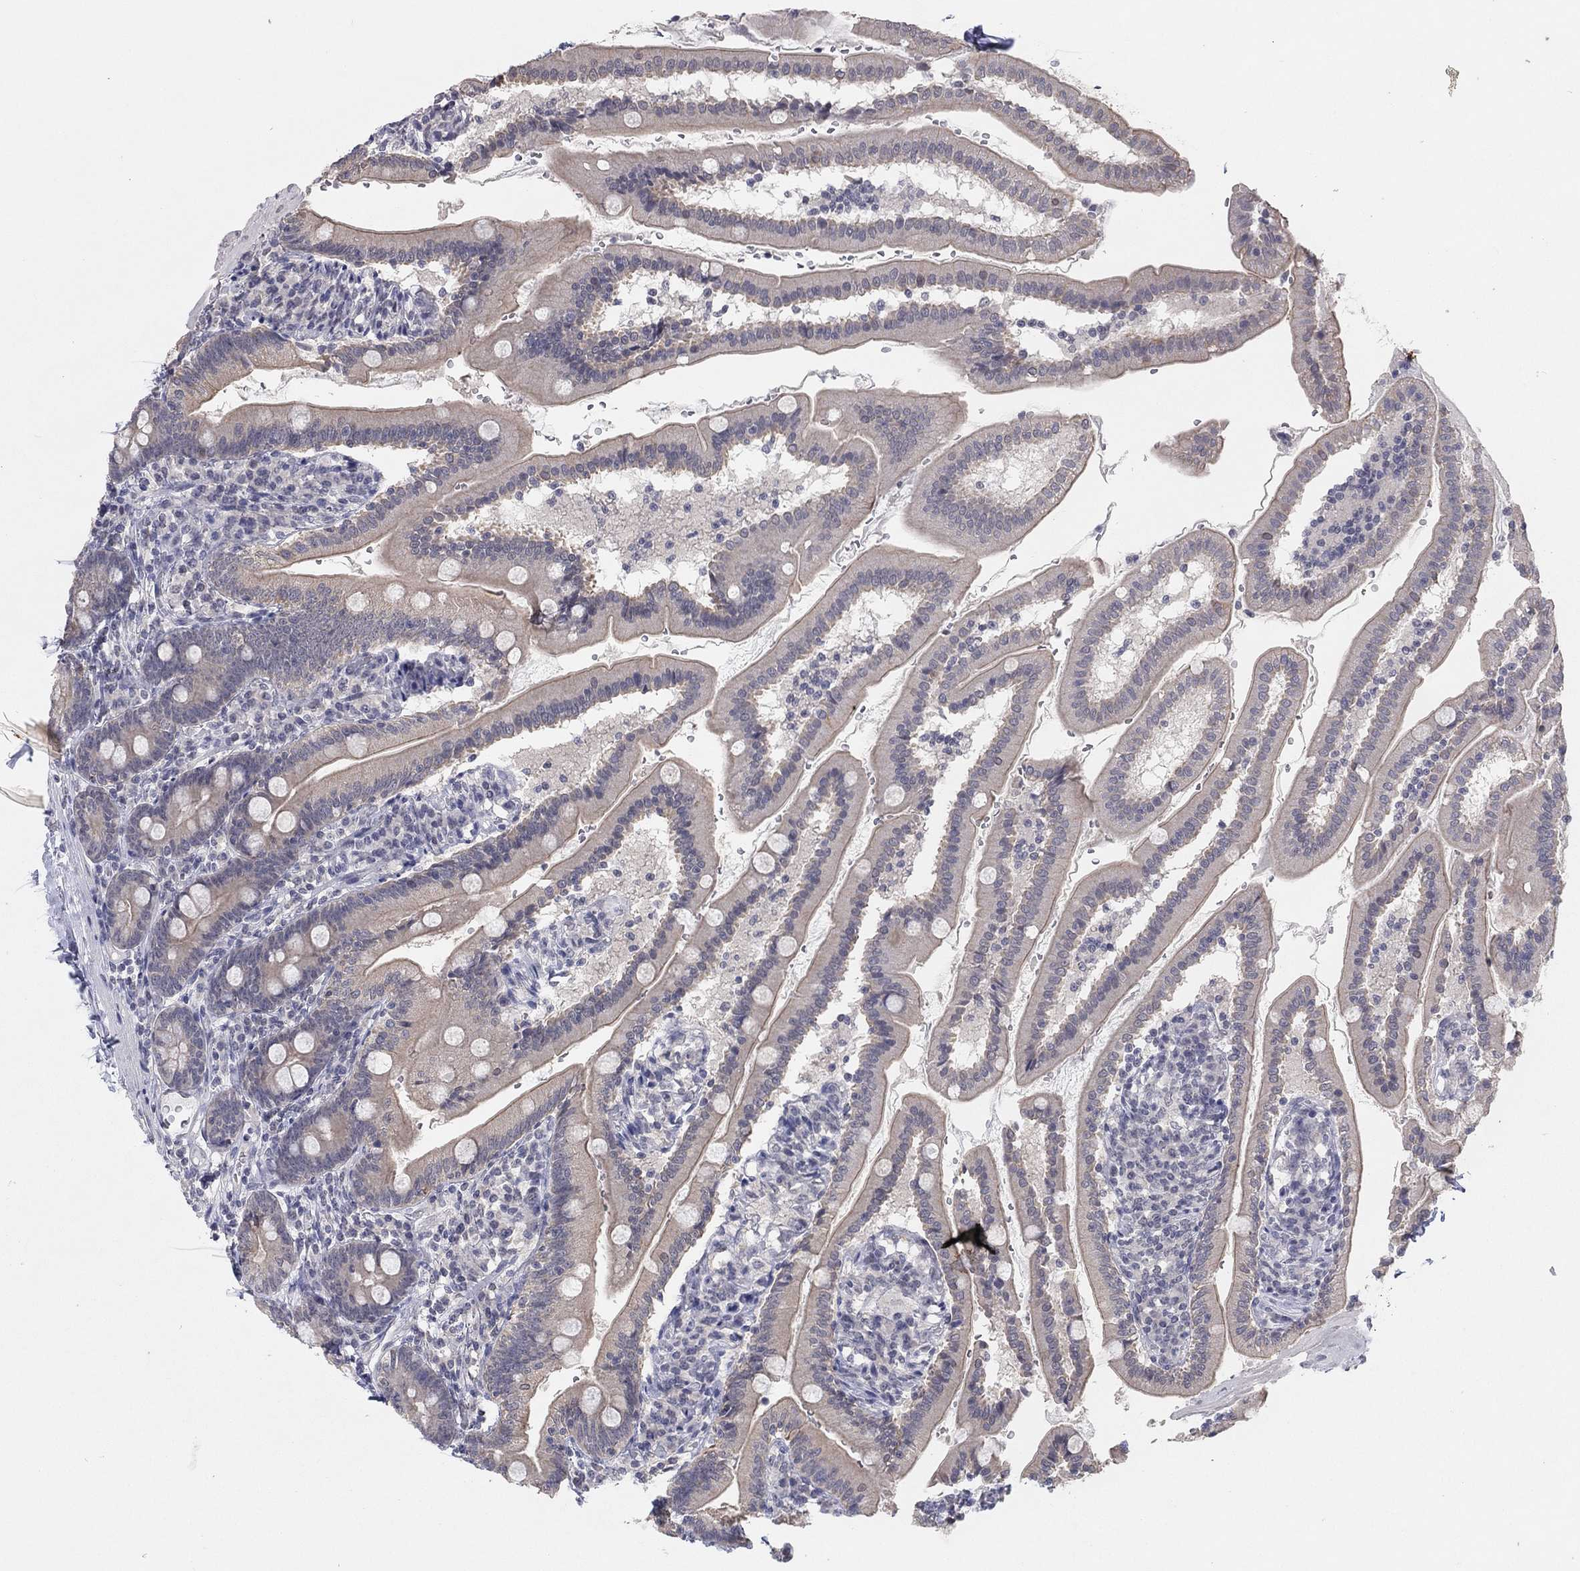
{"staining": {"intensity": "weak", "quantity": "25%-75%", "location": "cytoplasmic/membranous"}, "tissue": "duodenum", "cell_type": "Glandular cells", "image_type": "normal", "snomed": [{"axis": "morphology", "description": "Normal tissue, NOS"}, {"axis": "topography", "description": "Duodenum"}], "caption": "Protein expression by immunohistochemistry demonstrates weak cytoplasmic/membranous expression in approximately 25%-75% of glandular cells in benign duodenum. (Brightfield microscopy of DAB IHC at high magnification).", "gene": "SLC22A2", "patient": {"sex": "female", "age": 67}}